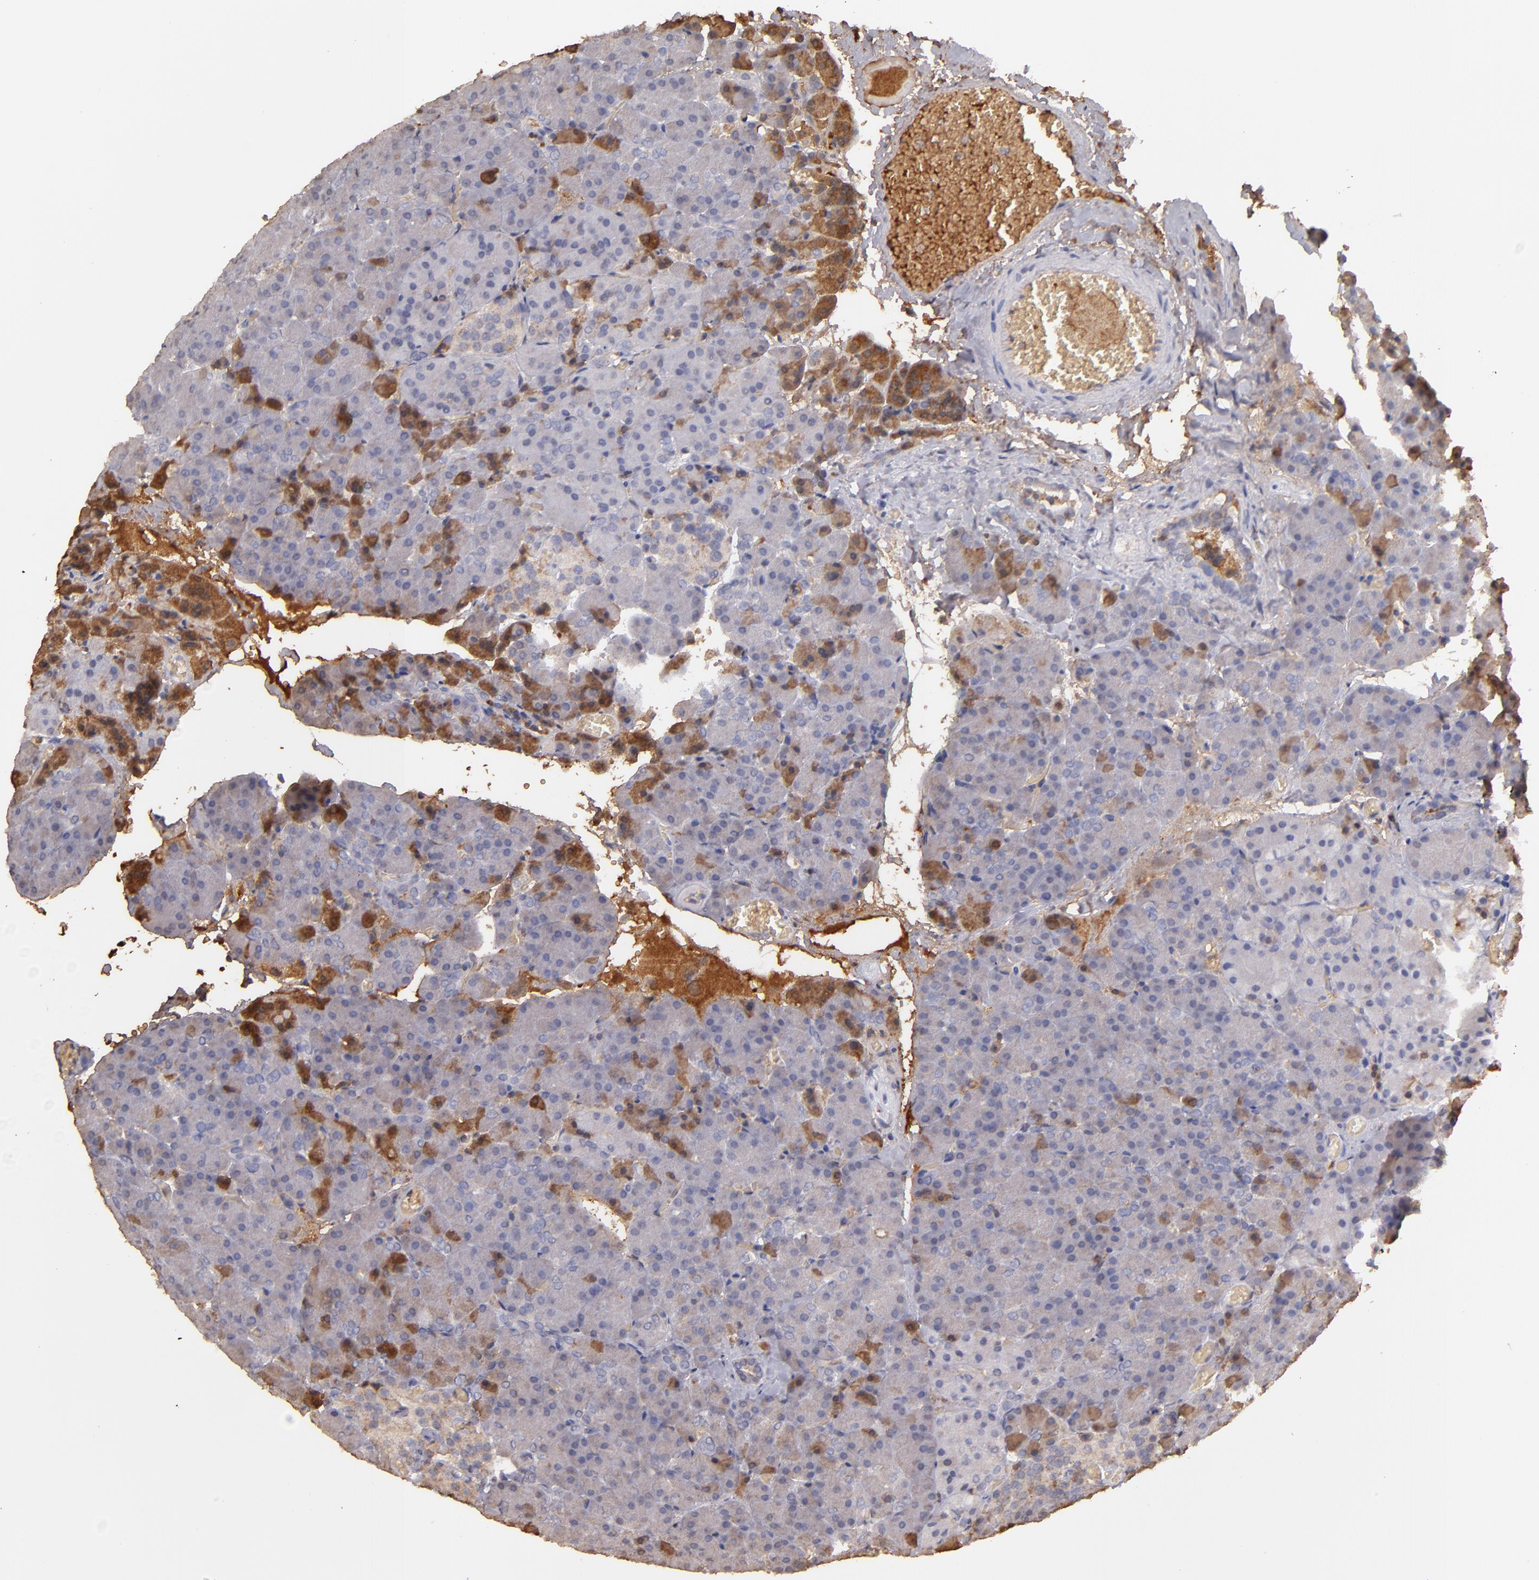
{"staining": {"intensity": "strong", "quantity": ">75%", "location": "cytoplasmic/membranous"}, "tissue": "carcinoid", "cell_type": "Tumor cells", "image_type": "cancer", "snomed": [{"axis": "morphology", "description": "Normal tissue, NOS"}, {"axis": "morphology", "description": "Carcinoid, malignant, NOS"}, {"axis": "topography", "description": "Pancreas"}], "caption": "Human carcinoid stained with a protein marker displays strong staining in tumor cells.", "gene": "SERPINC1", "patient": {"sex": "female", "age": 35}}